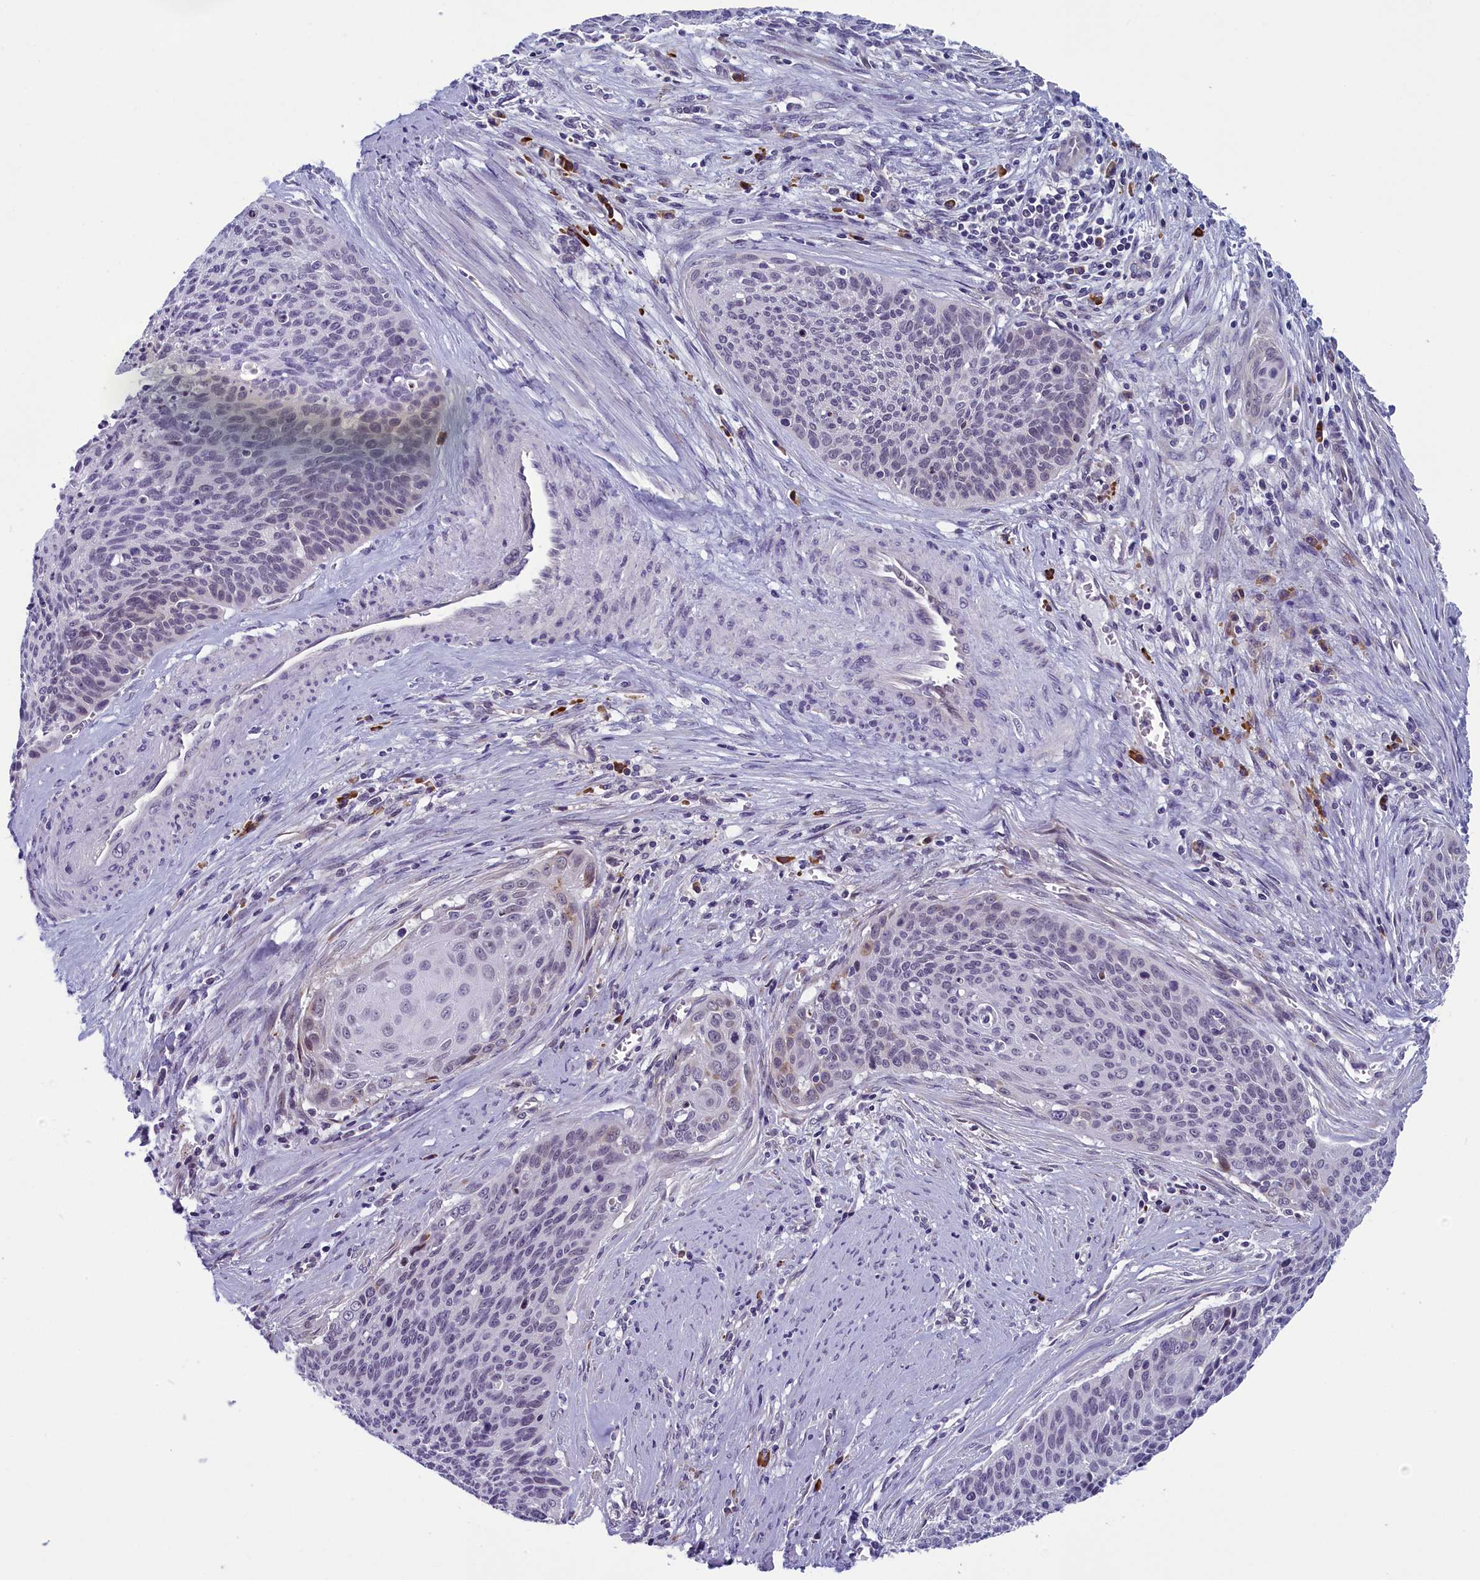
{"staining": {"intensity": "negative", "quantity": "none", "location": "none"}, "tissue": "cervical cancer", "cell_type": "Tumor cells", "image_type": "cancer", "snomed": [{"axis": "morphology", "description": "Squamous cell carcinoma, NOS"}, {"axis": "topography", "description": "Cervix"}], "caption": "The IHC micrograph has no significant positivity in tumor cells of squamous cell carcinoma (cervical) tissue.", "gene": "CNEP1R1", "patient": {"sex": "female", "age": 55}}